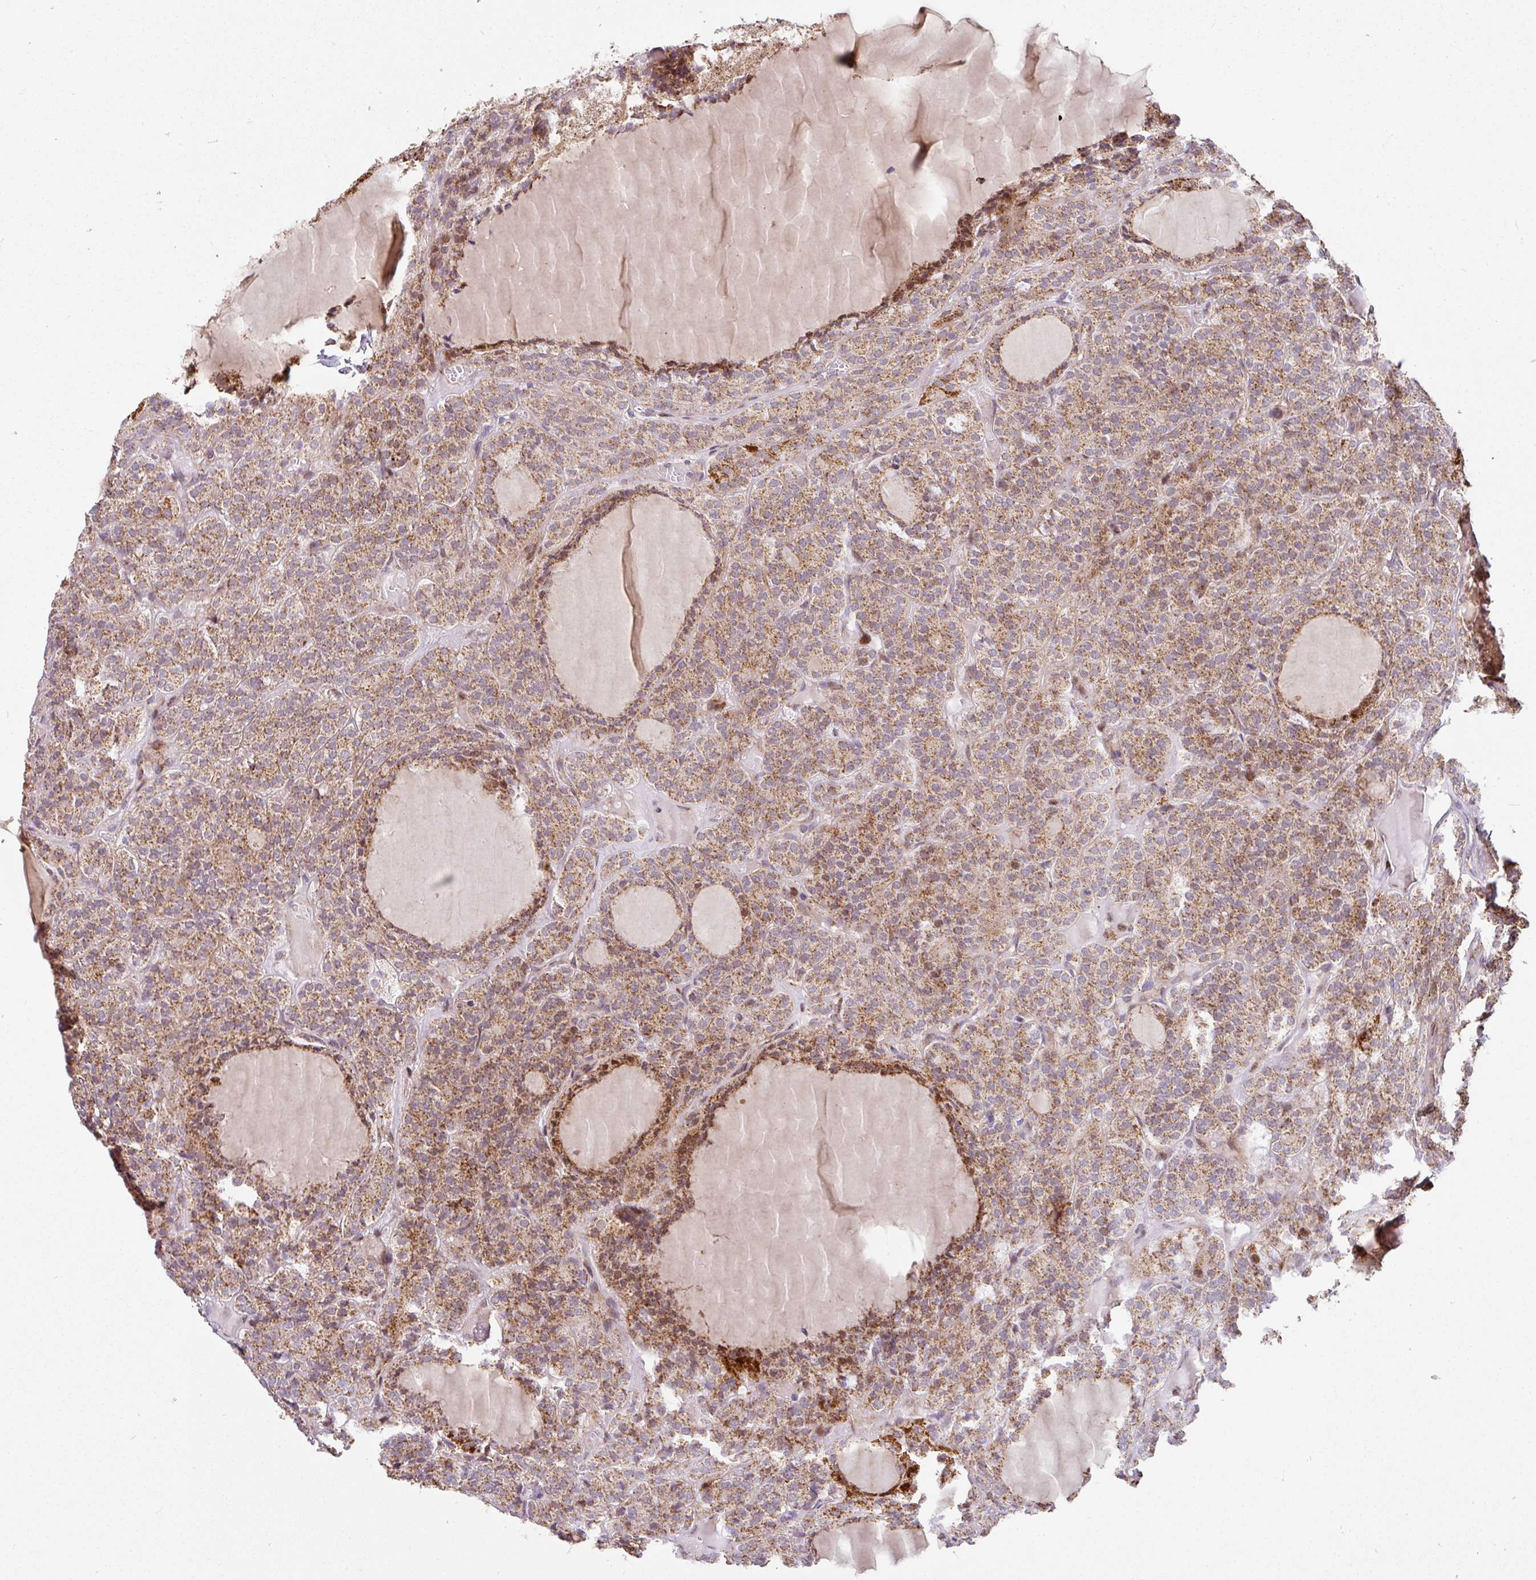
{"staining": {"intensity": "moderate", "quantity": ">75%", "location": "cytoplasmic/membranous"}, "tissue": "thyroid cancer", "cell_type": "Tumor cells", "image_type": "cancer", "snomed": [{"axis": "morphology", "description": "Follicular adenoma carcinoma, NOS"}, {"axis": "topography", "description": "Thyroid gland"}], "caption": "A brown stain labels moderate cytoplasmic/membranous positivity of a protein in human thyroid follicular adenoma carcinoma tumor cells. Using DAB (3,3'-diaminobenzidine) (brown) and hematoxylin (blue) stains, captured at high magnification using brightfield microscopy.", "gene": "SARS2", "patient": {"sex": "female", "age": 63}}